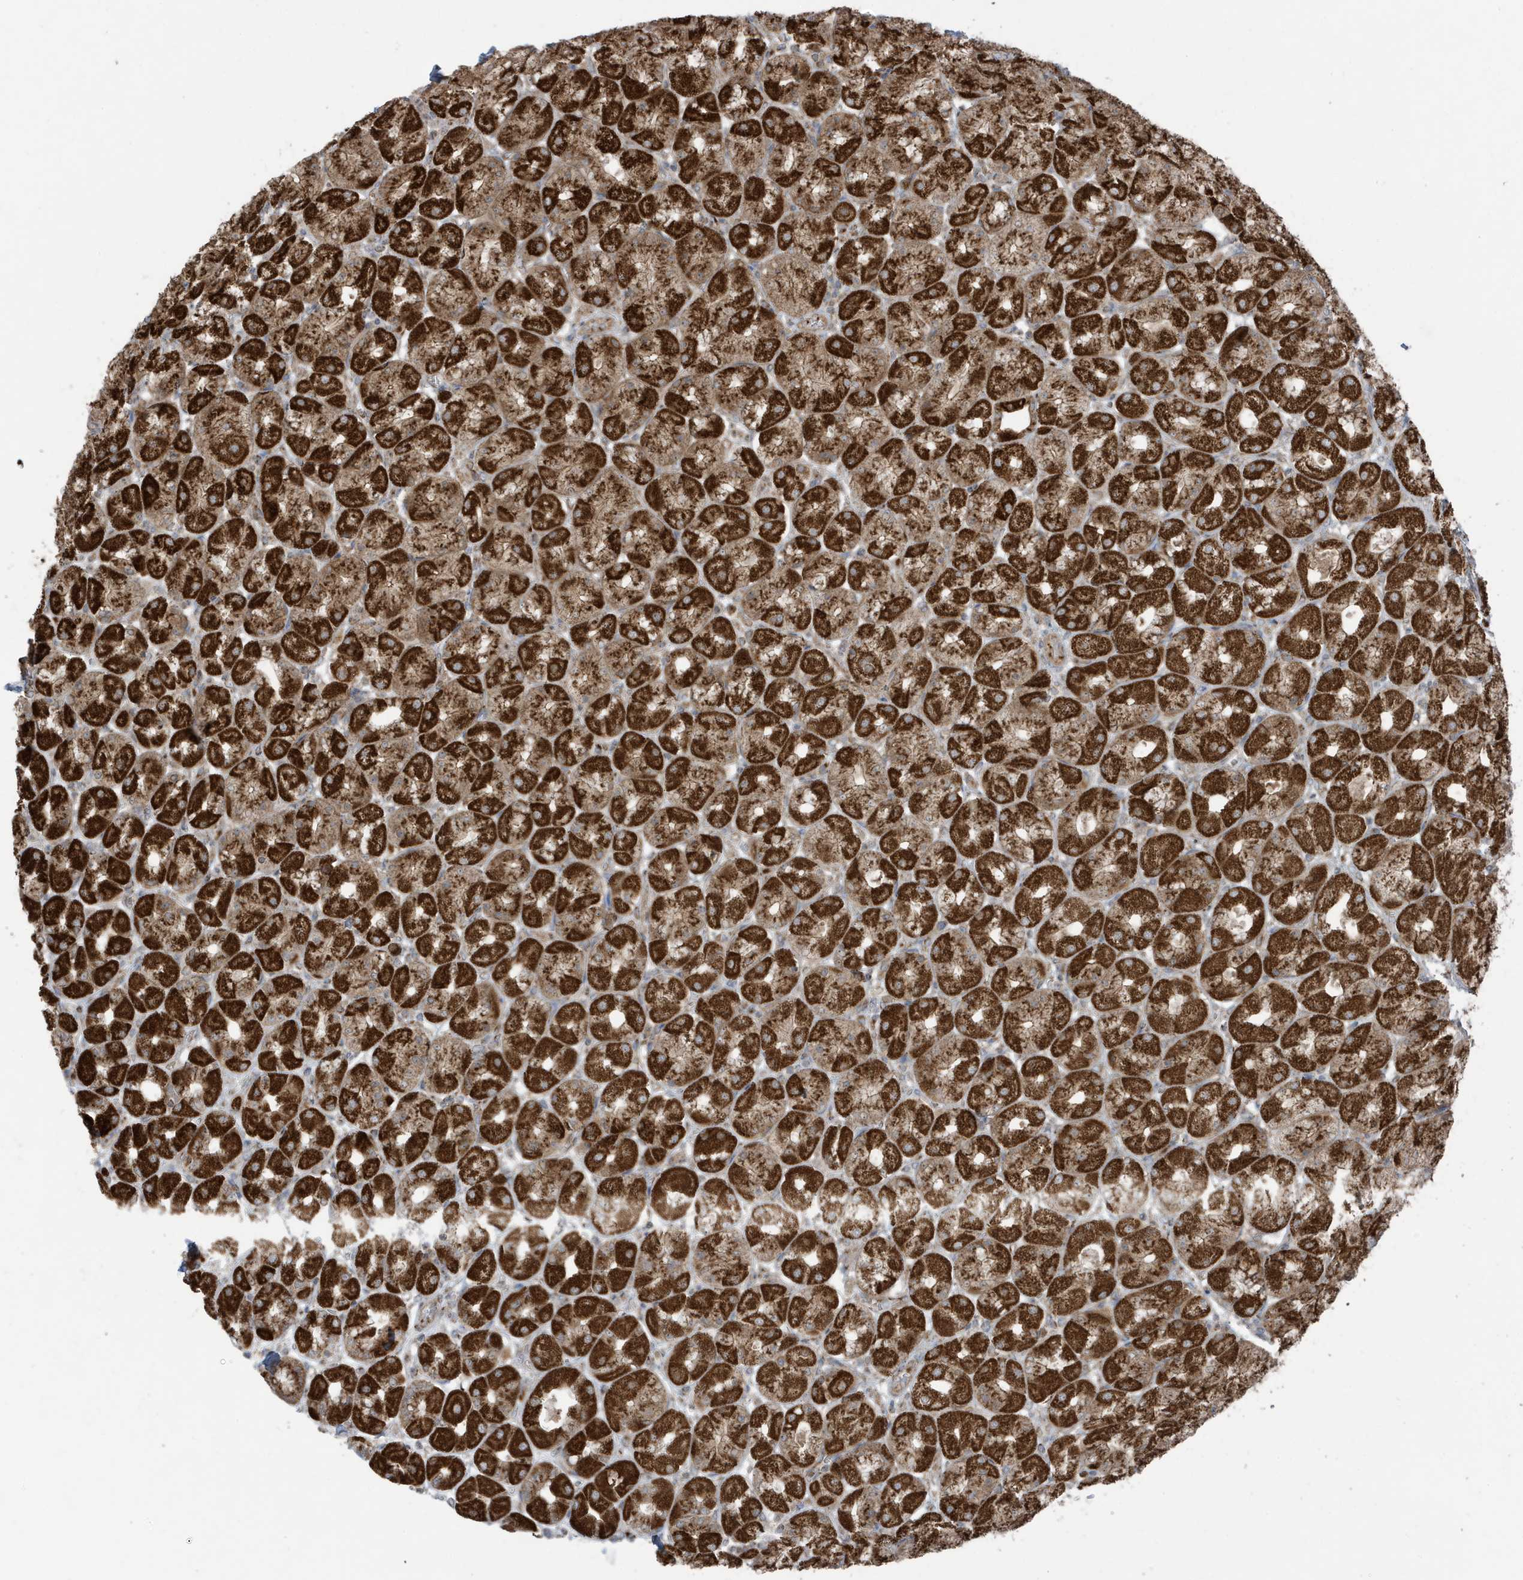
{"staining": {"intensity": "strong", "quantity": ">75%", "location": "cytoplasmic/membranous"}, "tissue": "stomach", "cell_type": "Glandular cells", "image_type": "normal", "snomed": [{"axis": "morphology", "description": "Normal tissue, NOS"}, {"axis": "topography", "description": "Stomach, upper"}], "caption": "This photomicrograph displays immunohistochemistry staining of benign human stomach, with high strong cytoplasmic/membranous positivity in about >75% of glandular cells.", "gene": "GOLGA4", "patient": {"sex": "female", "age": 56}}